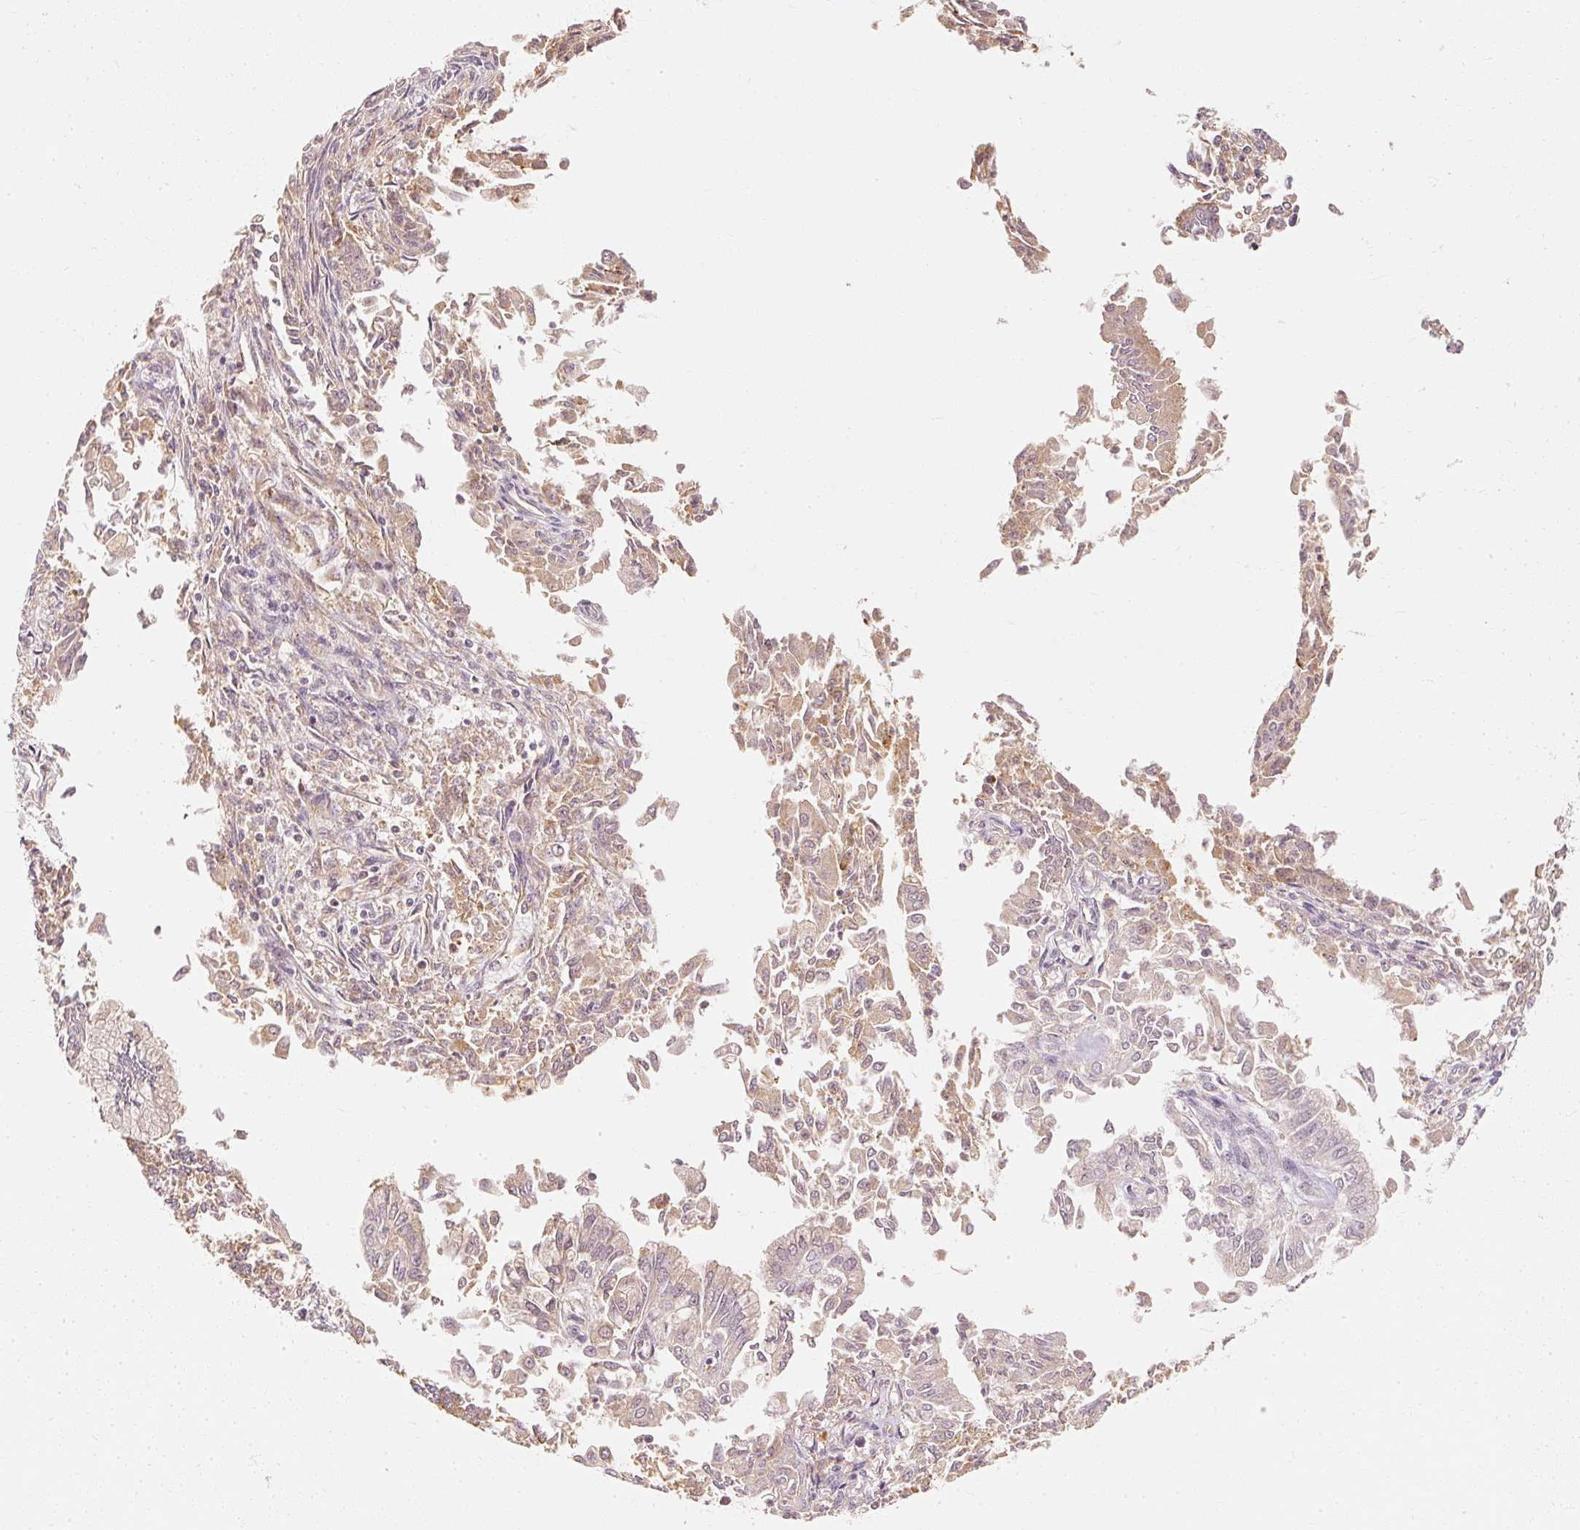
{"staining": {"intensity": "moderate", "quantity": "25%-75%", "location": "cytoplasmic/membranous"}, "tissue": "endometrial cancer", "cell_type": "Tumor cells", "image_type": "cancer", "snomed": [{"axis": "morphology", "description": "Adenocarcinoma, NOS"}, {"axis": "topography", "description": "Endometrium"}], "caption": "This photomicrograph shows immunohistochemistry (IHC) staining of human endometrial adenocarcinoma, with medium moderate cytoplasmic/membranous expression in approximately 25%-75% of tumor cells.", "gene": "EEF1A2", "patient": {"sex": "female", "age": 73}}